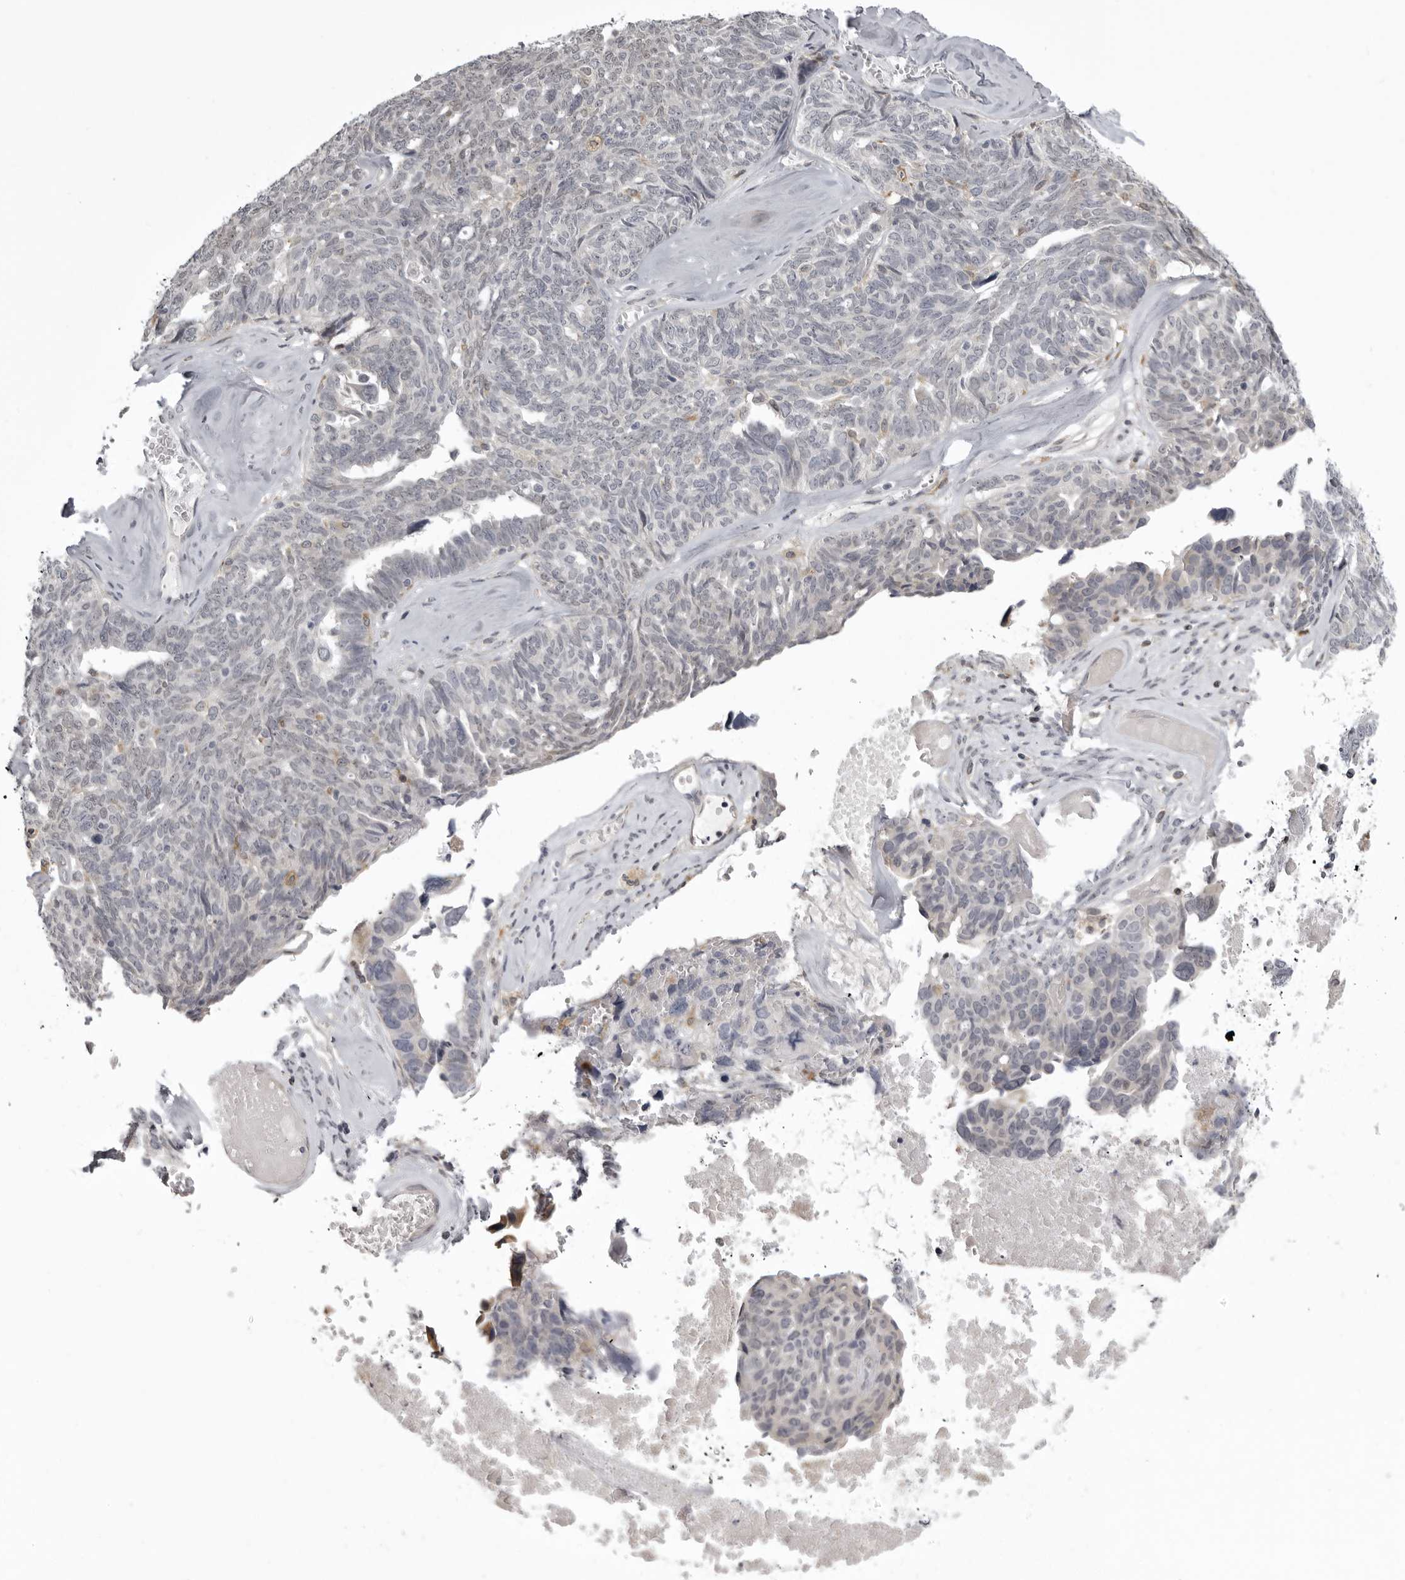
{"staining": {"intensity": "negative", "quantity": "none", "location": "none"}, "tissue": "ovarian cancer", "cell_type": "Tumor cells", "image_type": "cancer", "snomed": [{"axis": "morphology", "description": "Cystadenocarcinoma, serous, NOS"}, {"axis": "topography", "description": "Ovary"}], "caption": "Ovarian cancer was stained to show a protein in brown. There is no significant positivity in tumor cells.", "gene": "NCEH1", "patient": {"sex": "female", "age": 79}}